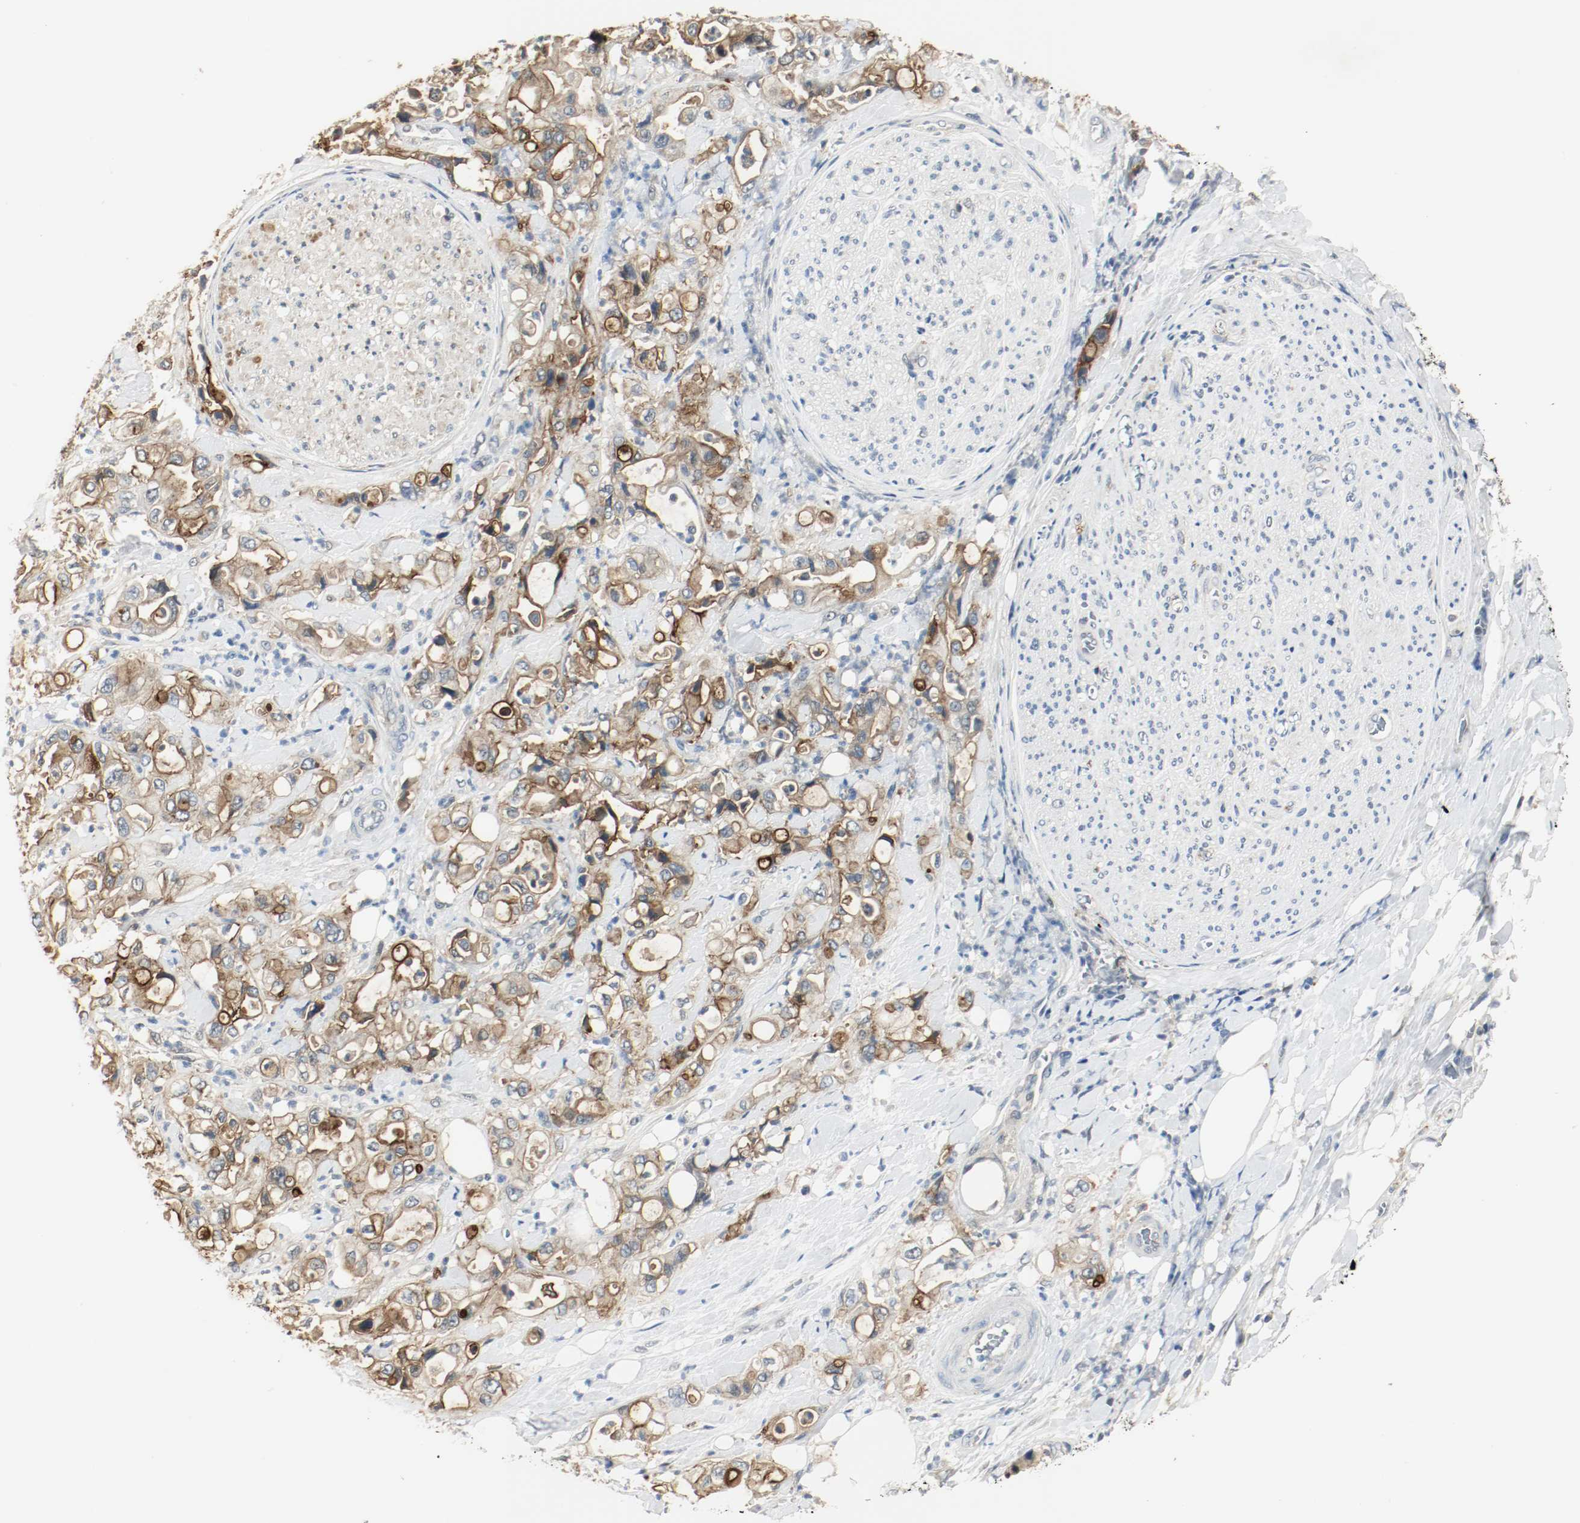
{"staining": {"intensity": "strong", "quantity": ">75%", "location": "cytoplasmic/membranous"}, "tissue": "pancreatic cancer", "cell_type": "Tumor cells", "image_type": "cancer", "snomed": [{"axis": "morphology", "description": "Adenocarcinoma, NOS"}, {"axis": "topography", "description": "Pancreas"}], "caption": "Strong cytoplasmic/membranous expression for a protein is identified in approximately >75% of tumor cells of pancreatic adenocarcinoma using immunohistochemistry (IHC).", "gene": "MELTF", "patient": {"sex": "male", "age": 70}}